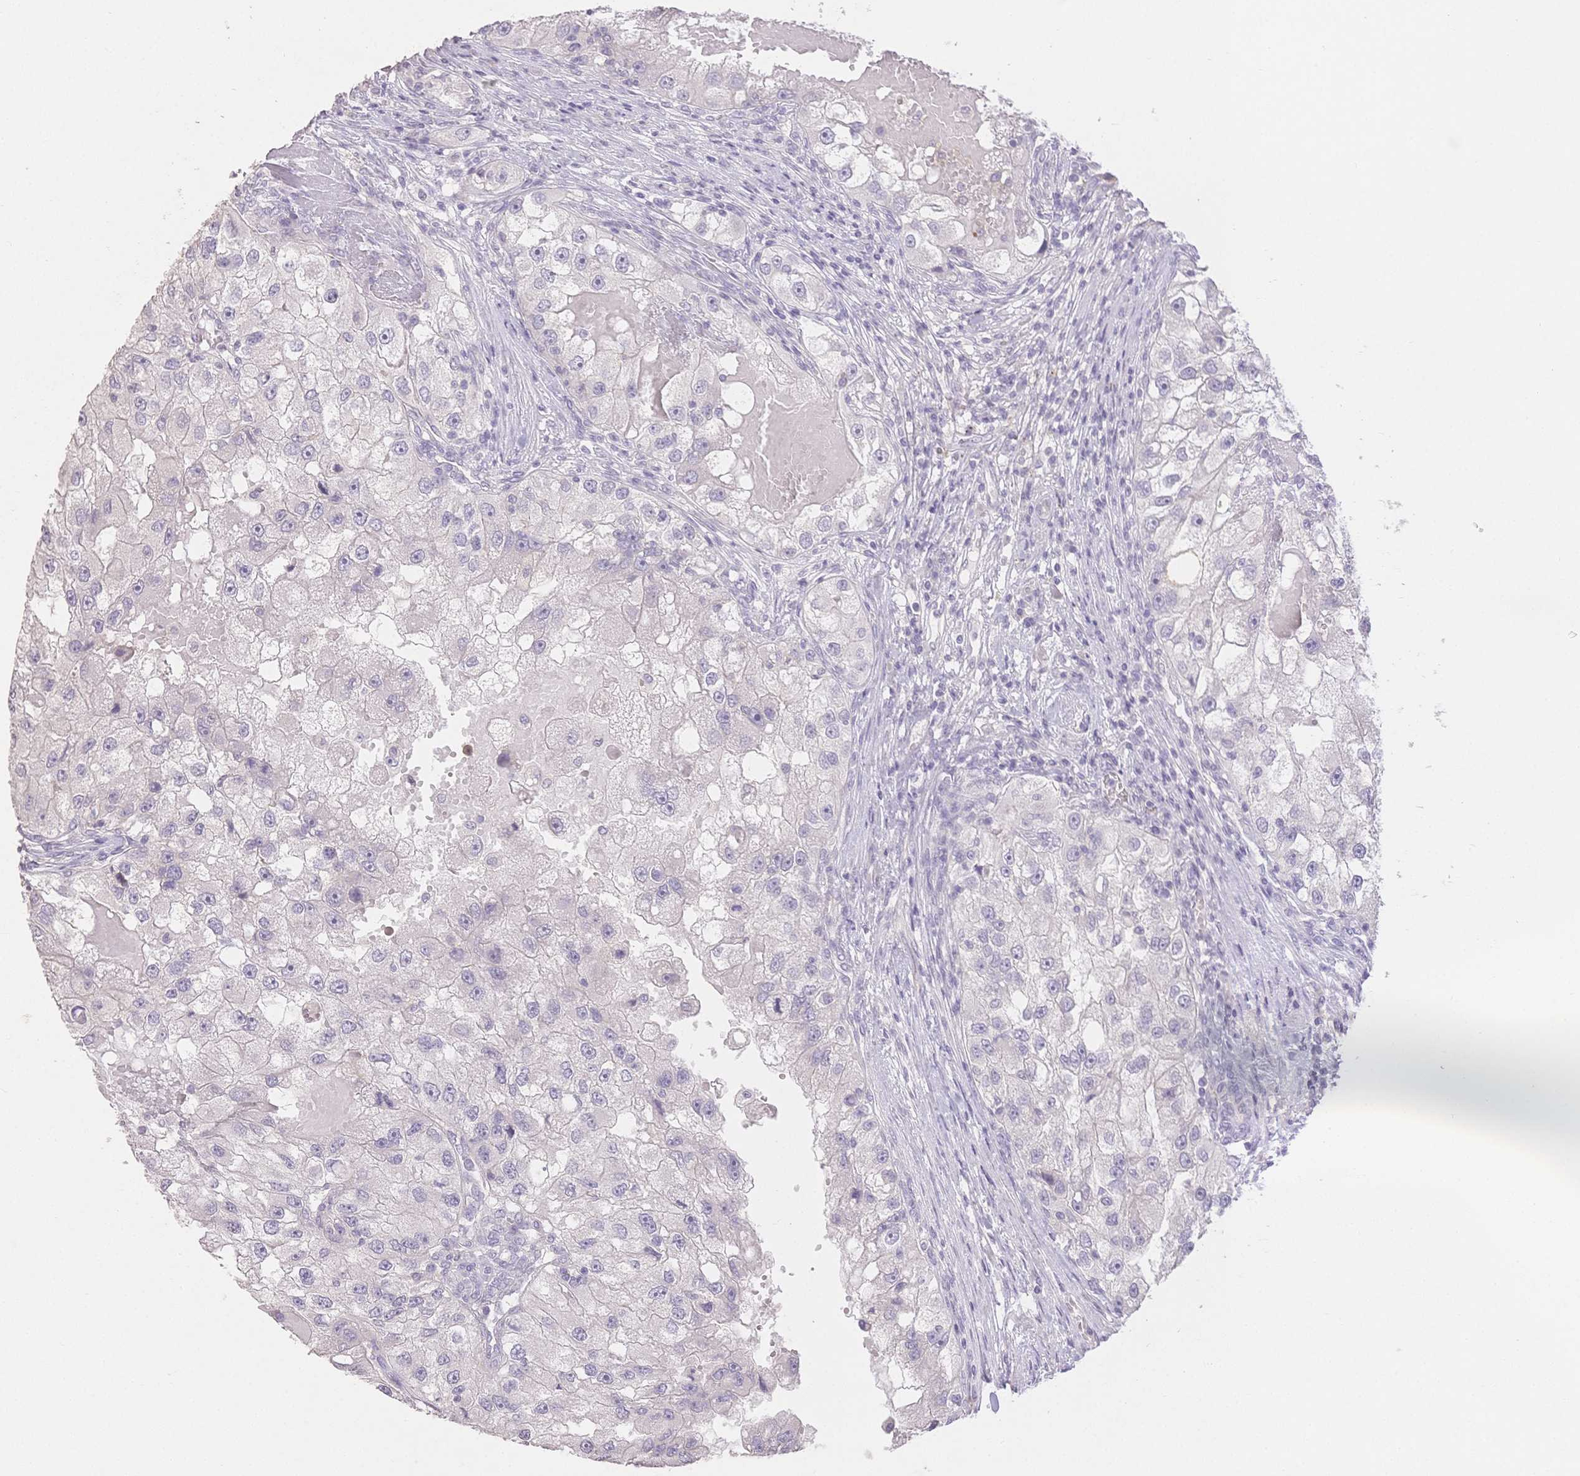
{"staining": {"intensity": "negative", "quantity": "none", "location": "none"}, "tissue": "renal cancer", "cell_type": "Tumor cells", "image_type": "cancer", "snomed": [{"axis": "morphology", "description": "Adenocarcinoma, NOS"}, {"axis": "topography", "description": "Kidney"}], "caption": "Renal cancer (adenocarcinoma) stained for a protein using IHC shows no expression tumor cells.", "gene": "SUV39H2", "patient": {"sex": "male", "age": 63}}